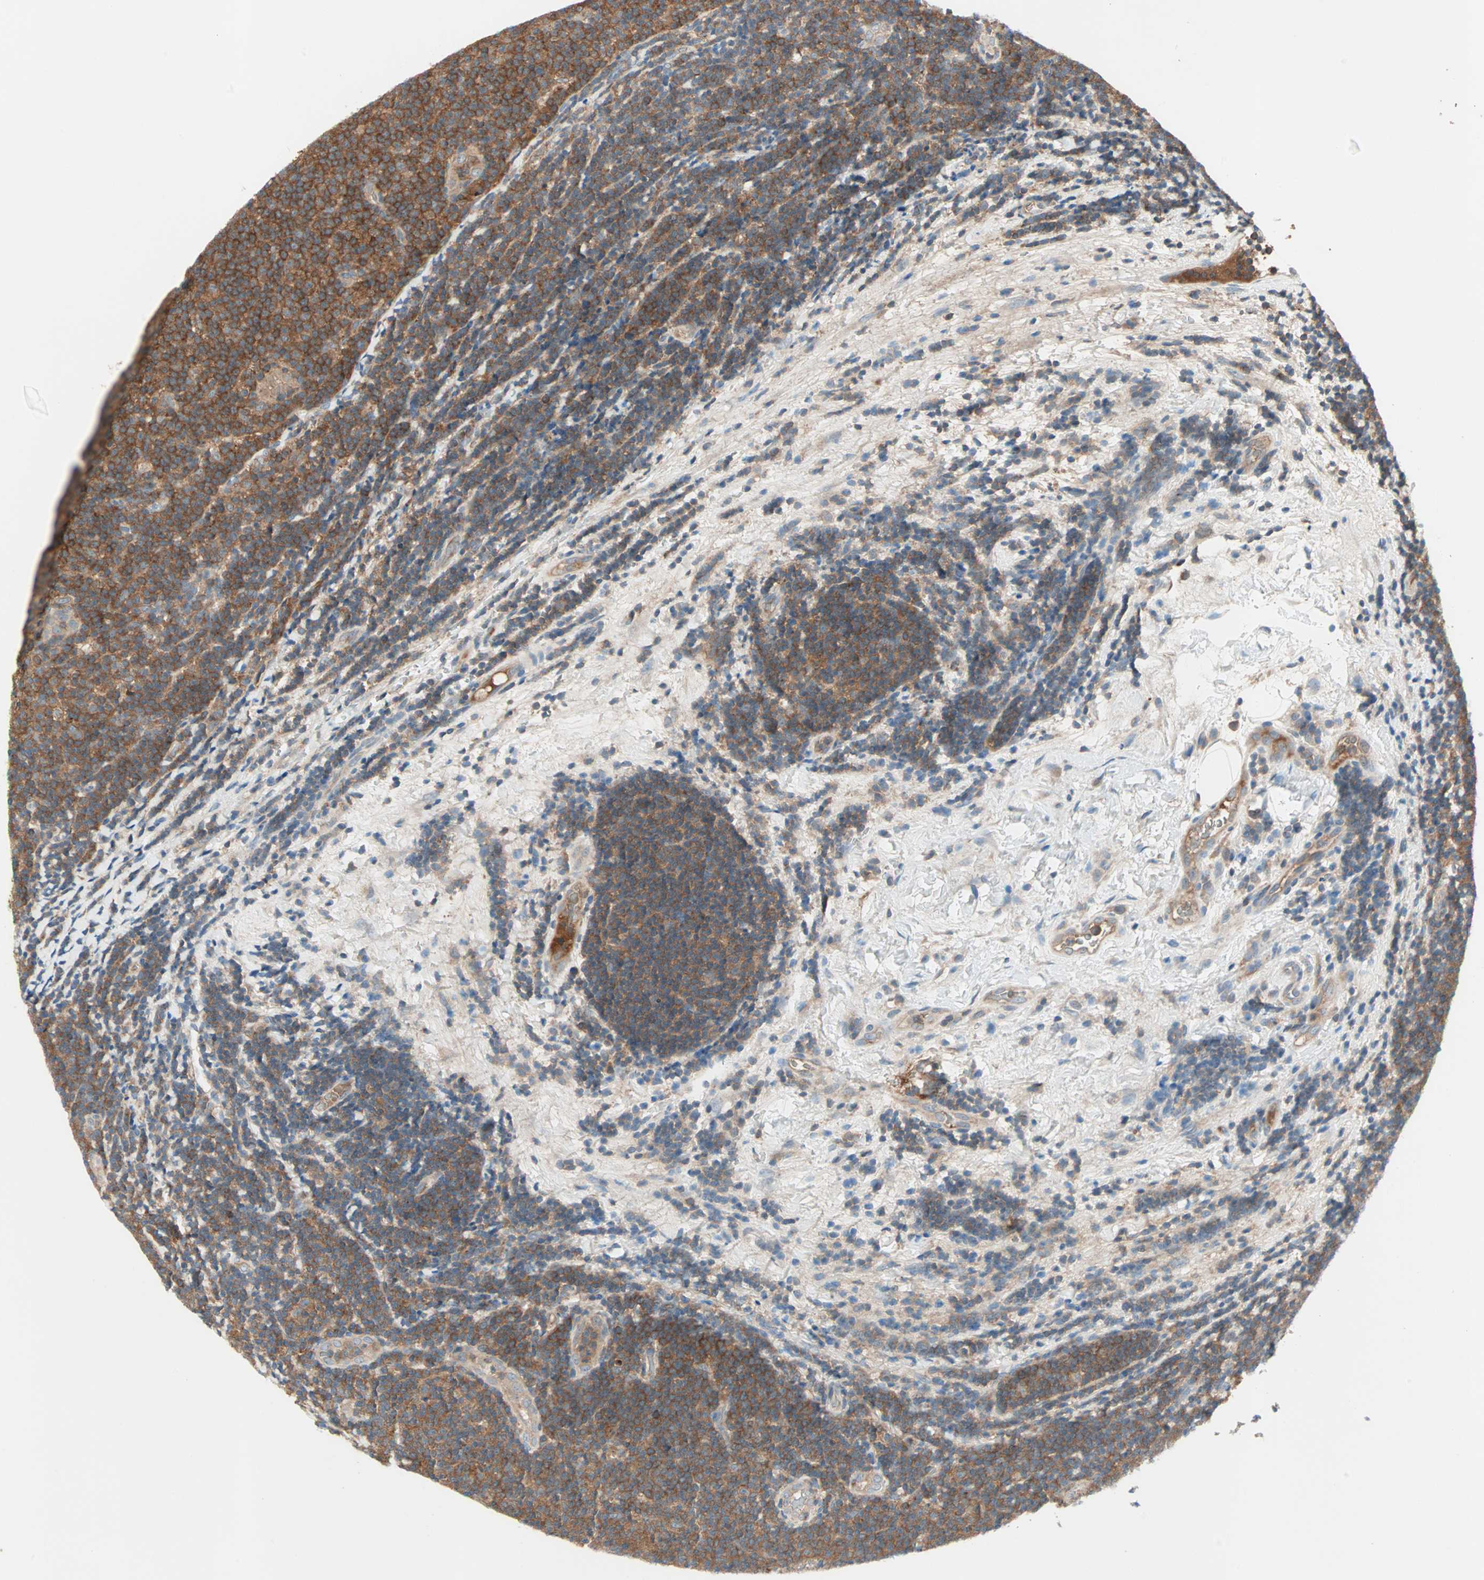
{"staining": {"intensity": "strong", "quantity": ">75%", "location": "cytoplasmic/membranous"}, "tissue": "lymphoma", "cell_type": "Tumor cells", "image_type": "cancer", "snomed": [{"axis": "morphology", "description": "Malignant lymphoma, non-Hodgkin's type, Low grade"}, {"axis": "topography", "description": "Lymph node"}], "caption": "High-magnification brightfield microscopy of lymphoma stained with DAB (3,3'-diaminobenzidine) (brown) and counterstained with hematoxylin (blue). tumor cells exhibit strong cytoplasmic/membranous positivity is identified in approximately>75% of cells.", "gene": "TEC", "patient": {"sex": "male", "age": 83}}